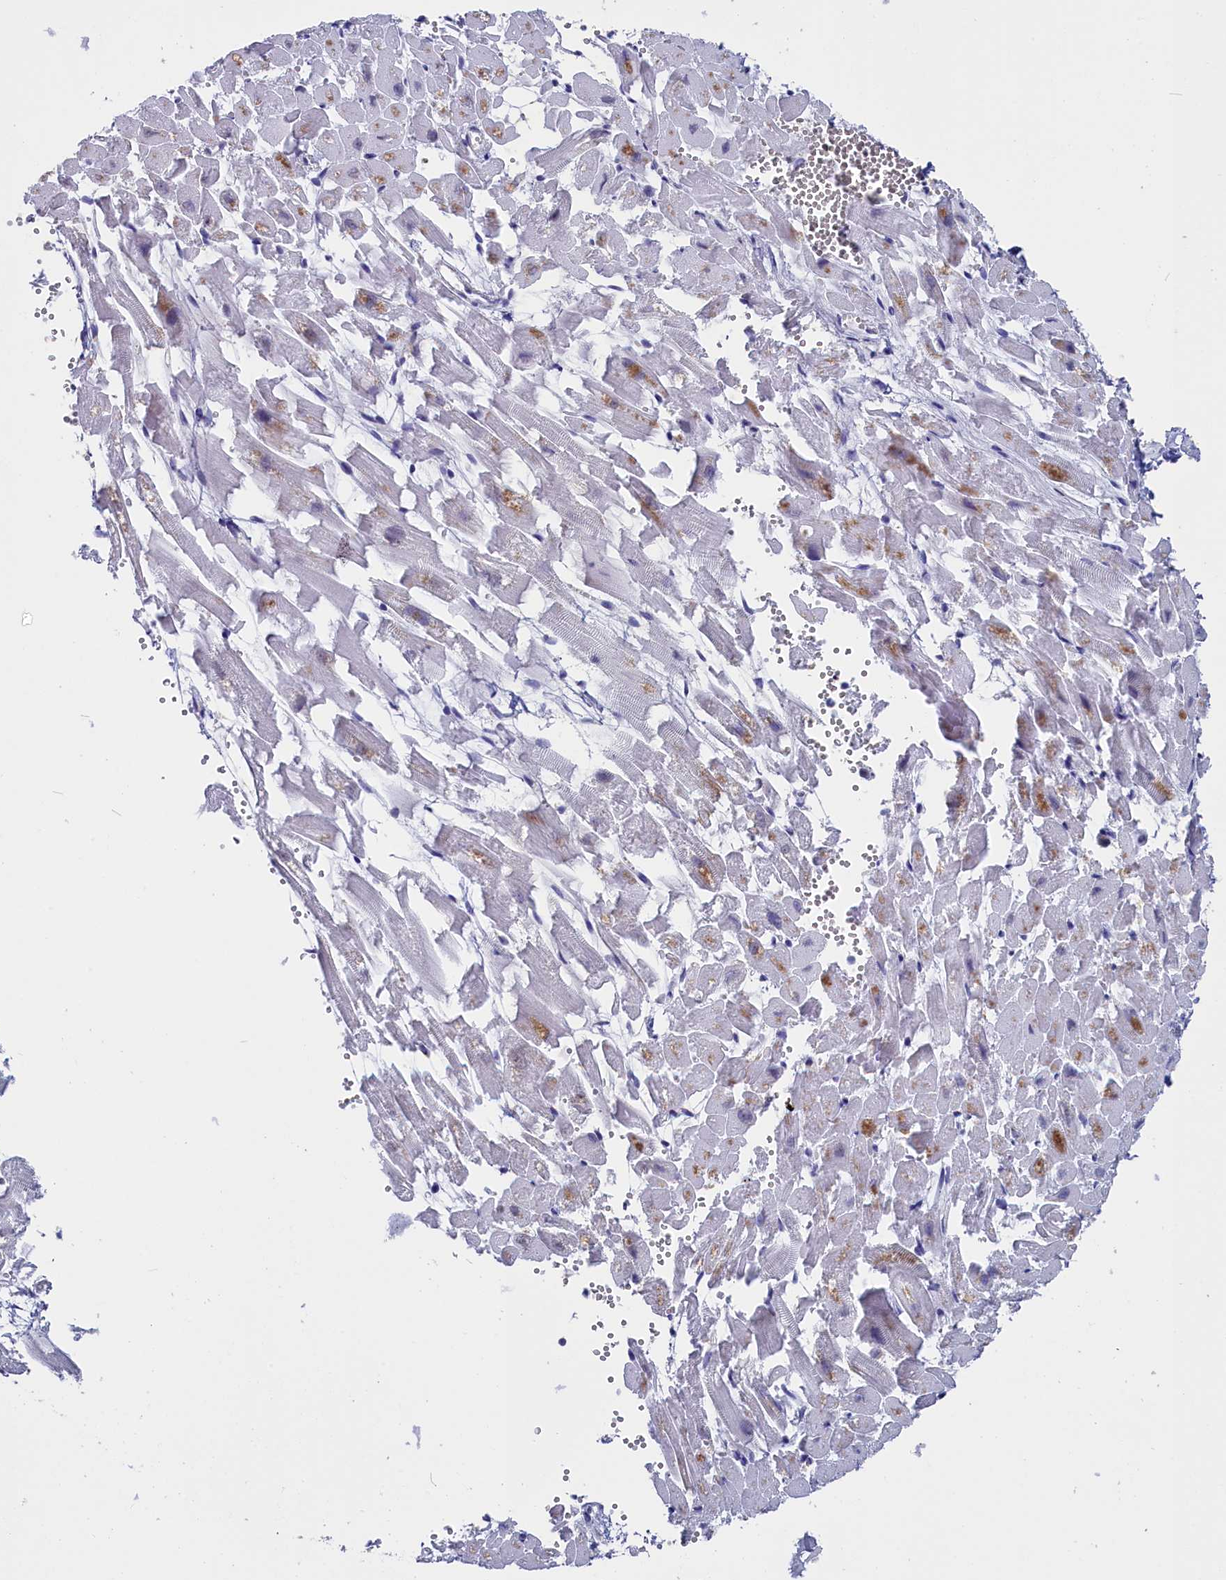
{"staining": {"intensity": "moderate", "quantity": "<25%", "location": "cytoplasmic/membranous"}, "tissue": "heart muscle", "cell_type": "Cardiomyocytes", "image_type": "normal", "snomed": [{"axis": "morphology", "description": "Normal tissue, NOS"}, {"axis": "topography", "description": "Heart"}], "caption": "Protein staining shows moderate cytoplasmic/membranous expression in approximately <25% of cardiomyocytes in unremarkable heart muscle.", "gene": "CD2BP2", "patient": {"sex": "female", "age": 64}}